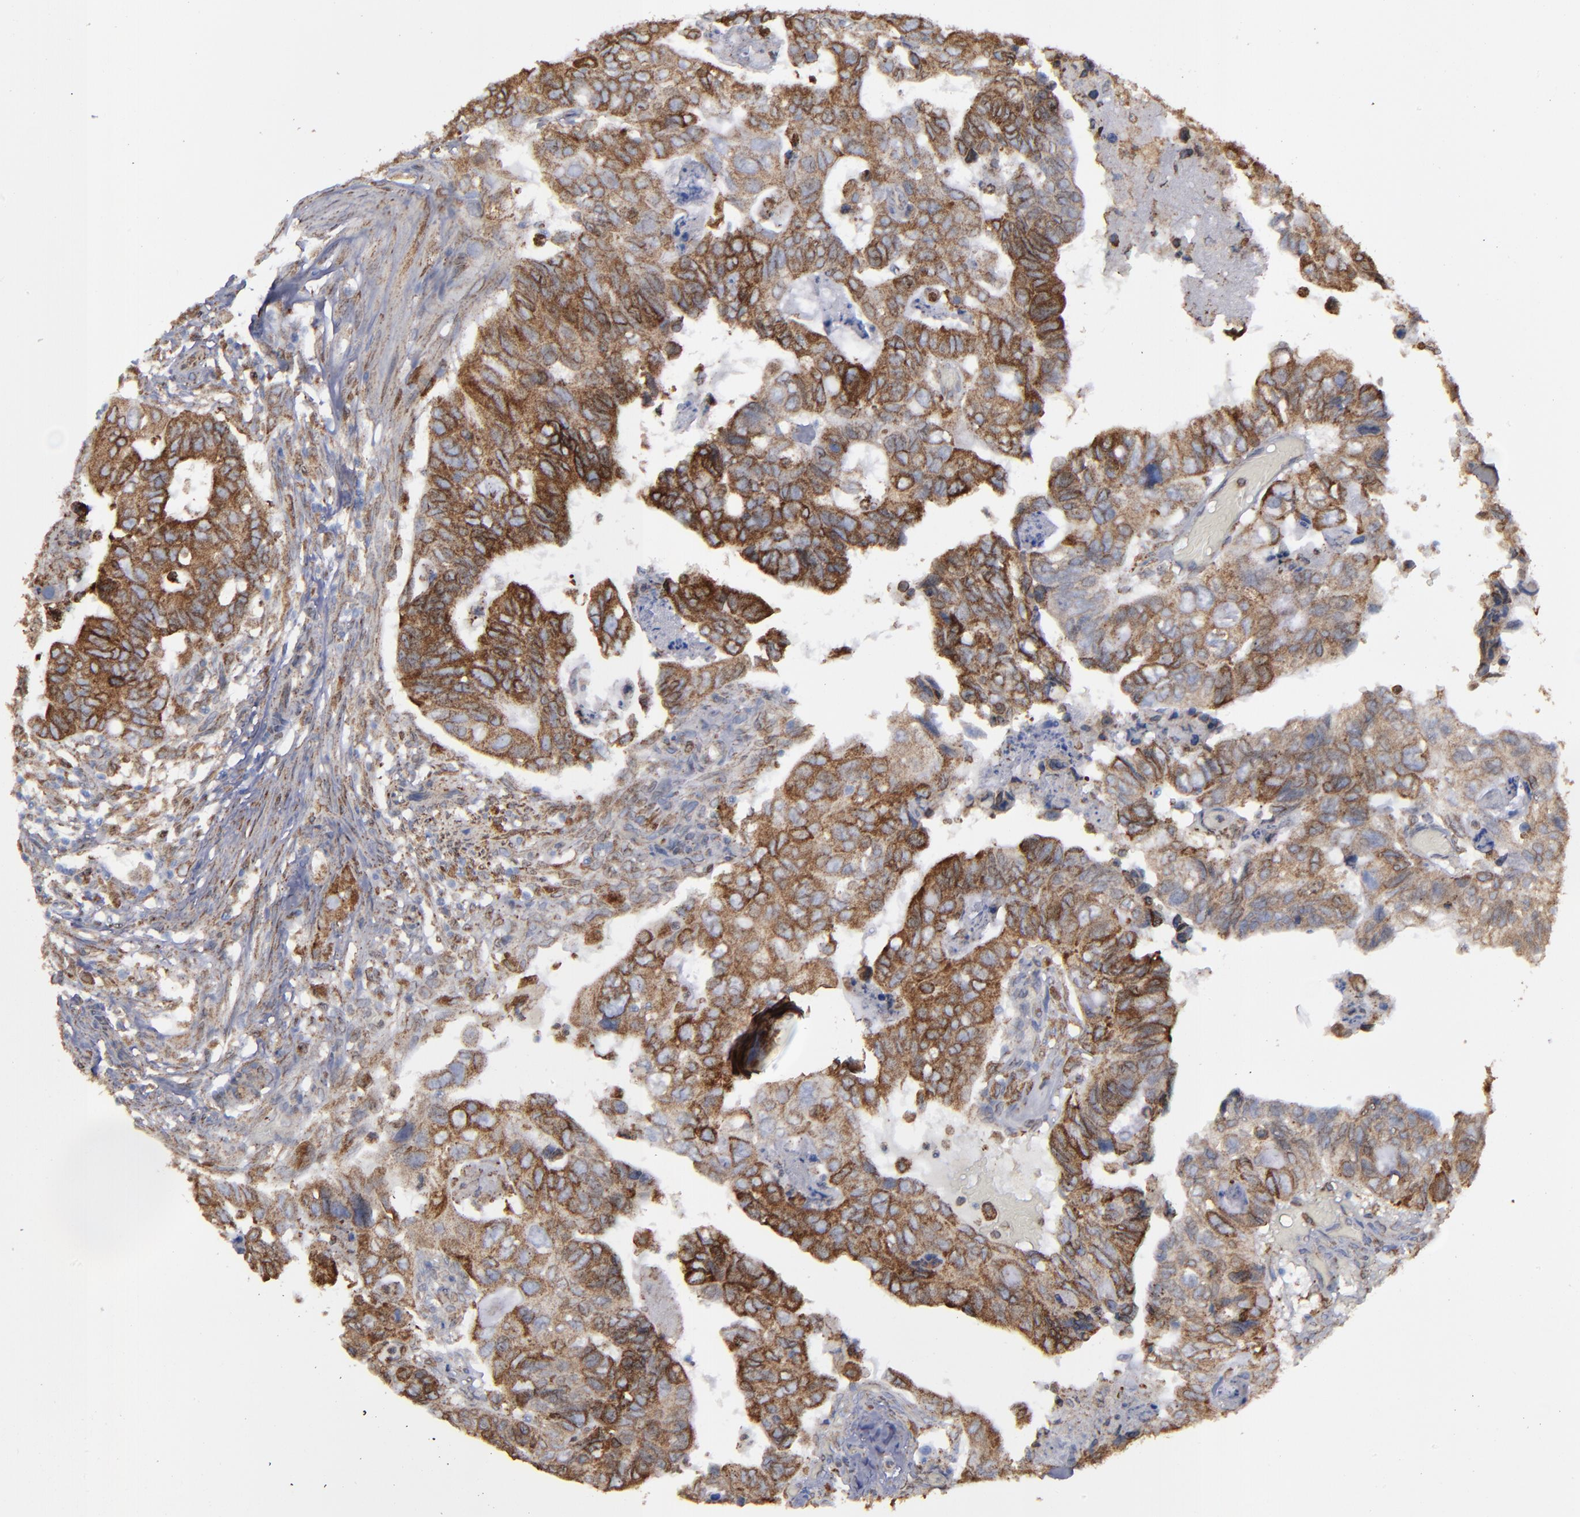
{"staining": {"intensity": "strong", "quantity": ">75%", "location": "cytoplasmic/membranous"}, "tissue": "colorectal cancer", "cell_type": "Tumor cells", "image_type": "cancer", "snomed": [{"axis": "morphology", "description": "Adenocarcinoma, NOS"}, {"axis": "topography", "description": "Rectum"}], "caption": "An immunohistochemistry (IHC) histopathology image of neoplastic tissue is shown. Protein staining in brown shows strong cytoplasmic/membranous positivity in colorectal adenocarcinoma within tumor cells. (IHC, brightfield microscopy, high magnification).", "gene": "ERLIN2", "patient": {"sex": "male", "age": 53}}